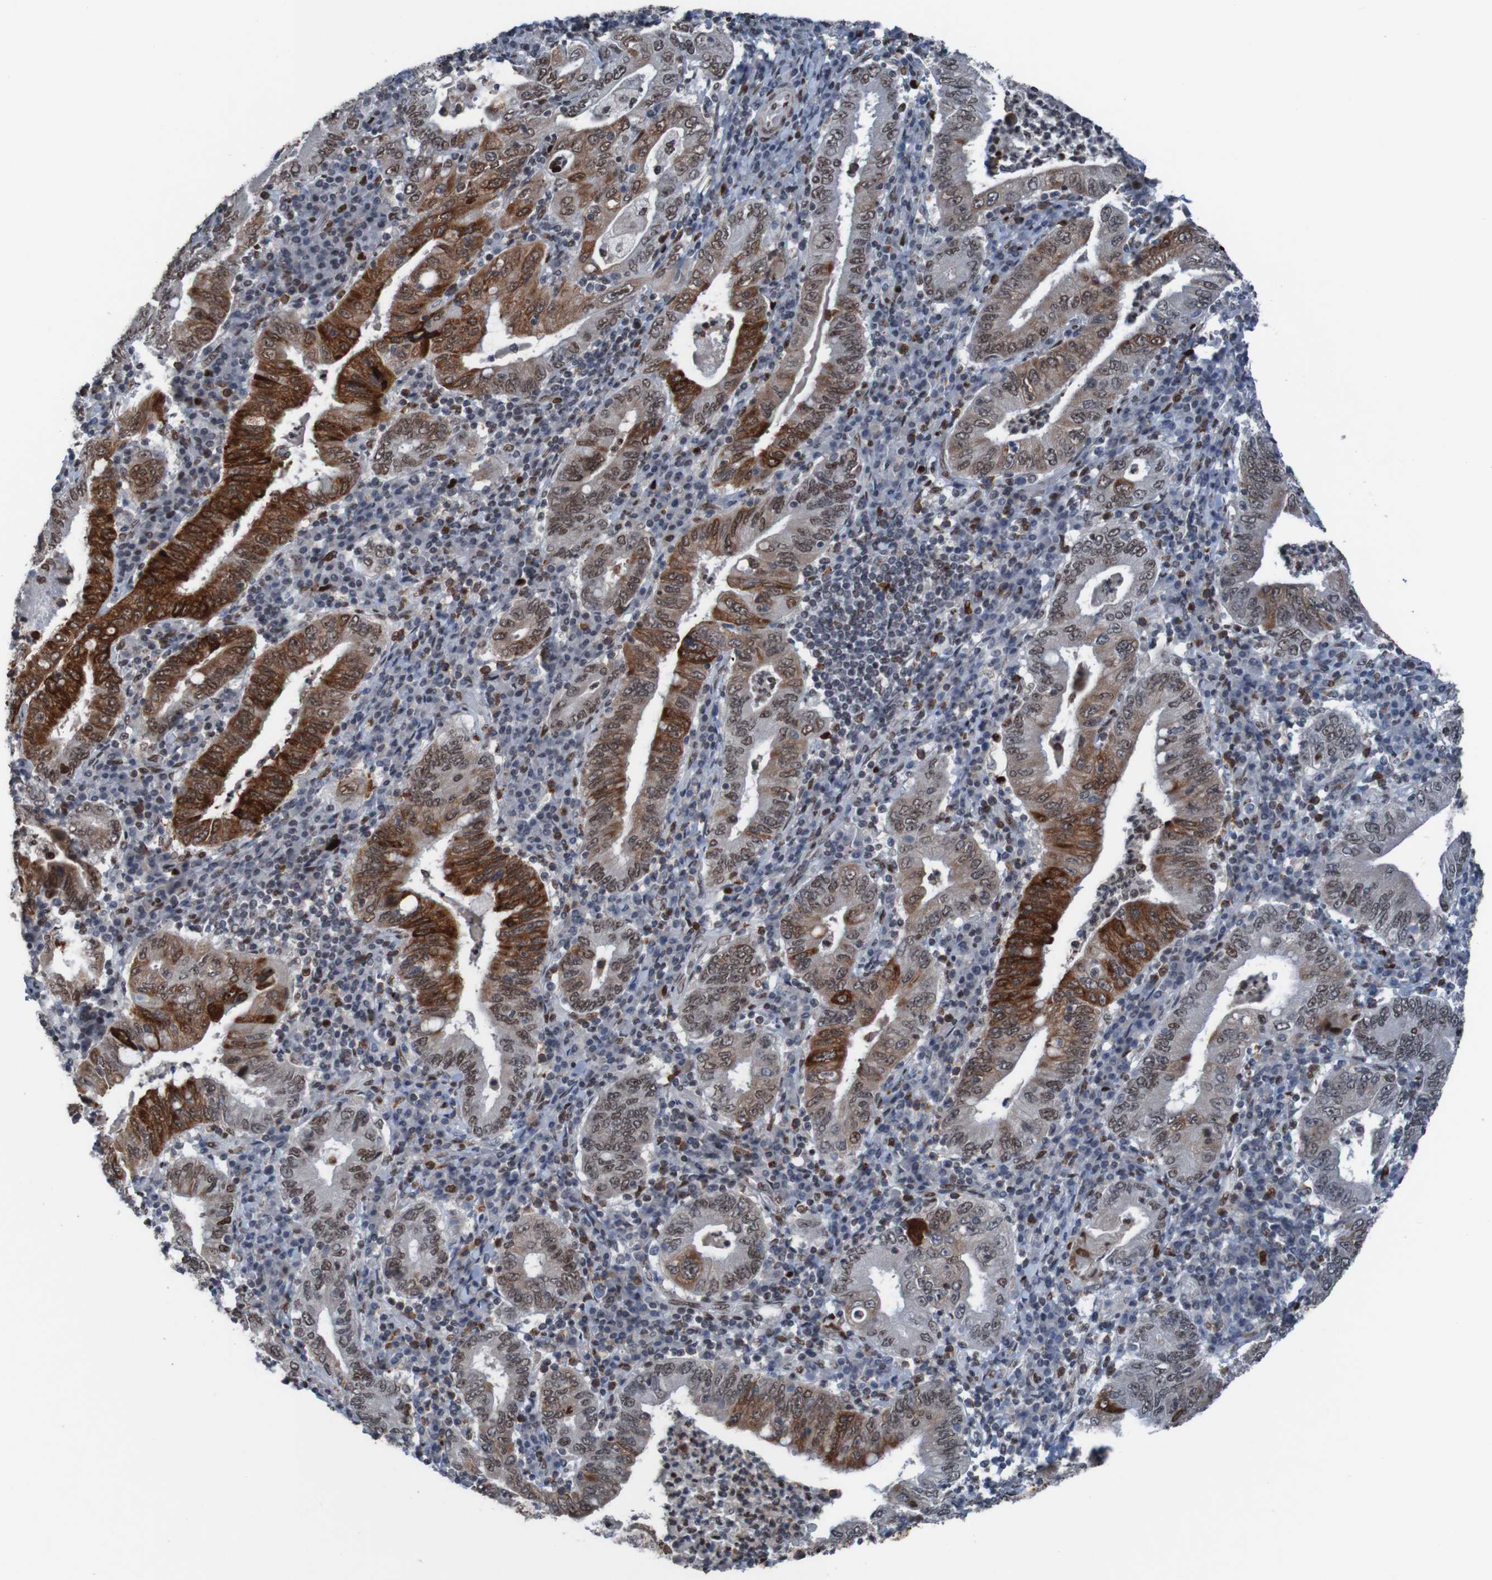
{"staining": {"intensity": "strong", "quantity": ">75%", "location": "cytoplasmic/membranous,nuclear"}, "tissue": "stomach cancer", "cell_type": "Tumor cells", "image_type": "cancer", "snomed": [{"axis": "morphology", "description": "Normal tissue, NOS"}, {"axis": "morphology", "description": "Adenocarcinoma, NOS"}, {"axis": "topography", "description": "Esophagus"}, {"axis": "topography", "description": "Stomach, upper"}, {"axis": "topography", "description": "Peripheral nerve tissue"}], "caption": "Stomach cancer (adenocarcinoma) was stained to show a protein in brown. There is high levels of strong cytoplasmic/membranous and nuclear expression in approximately >75% of tumor cells.", "gene": "PHF2", "patient": {"sex": "male", "age": 62}}